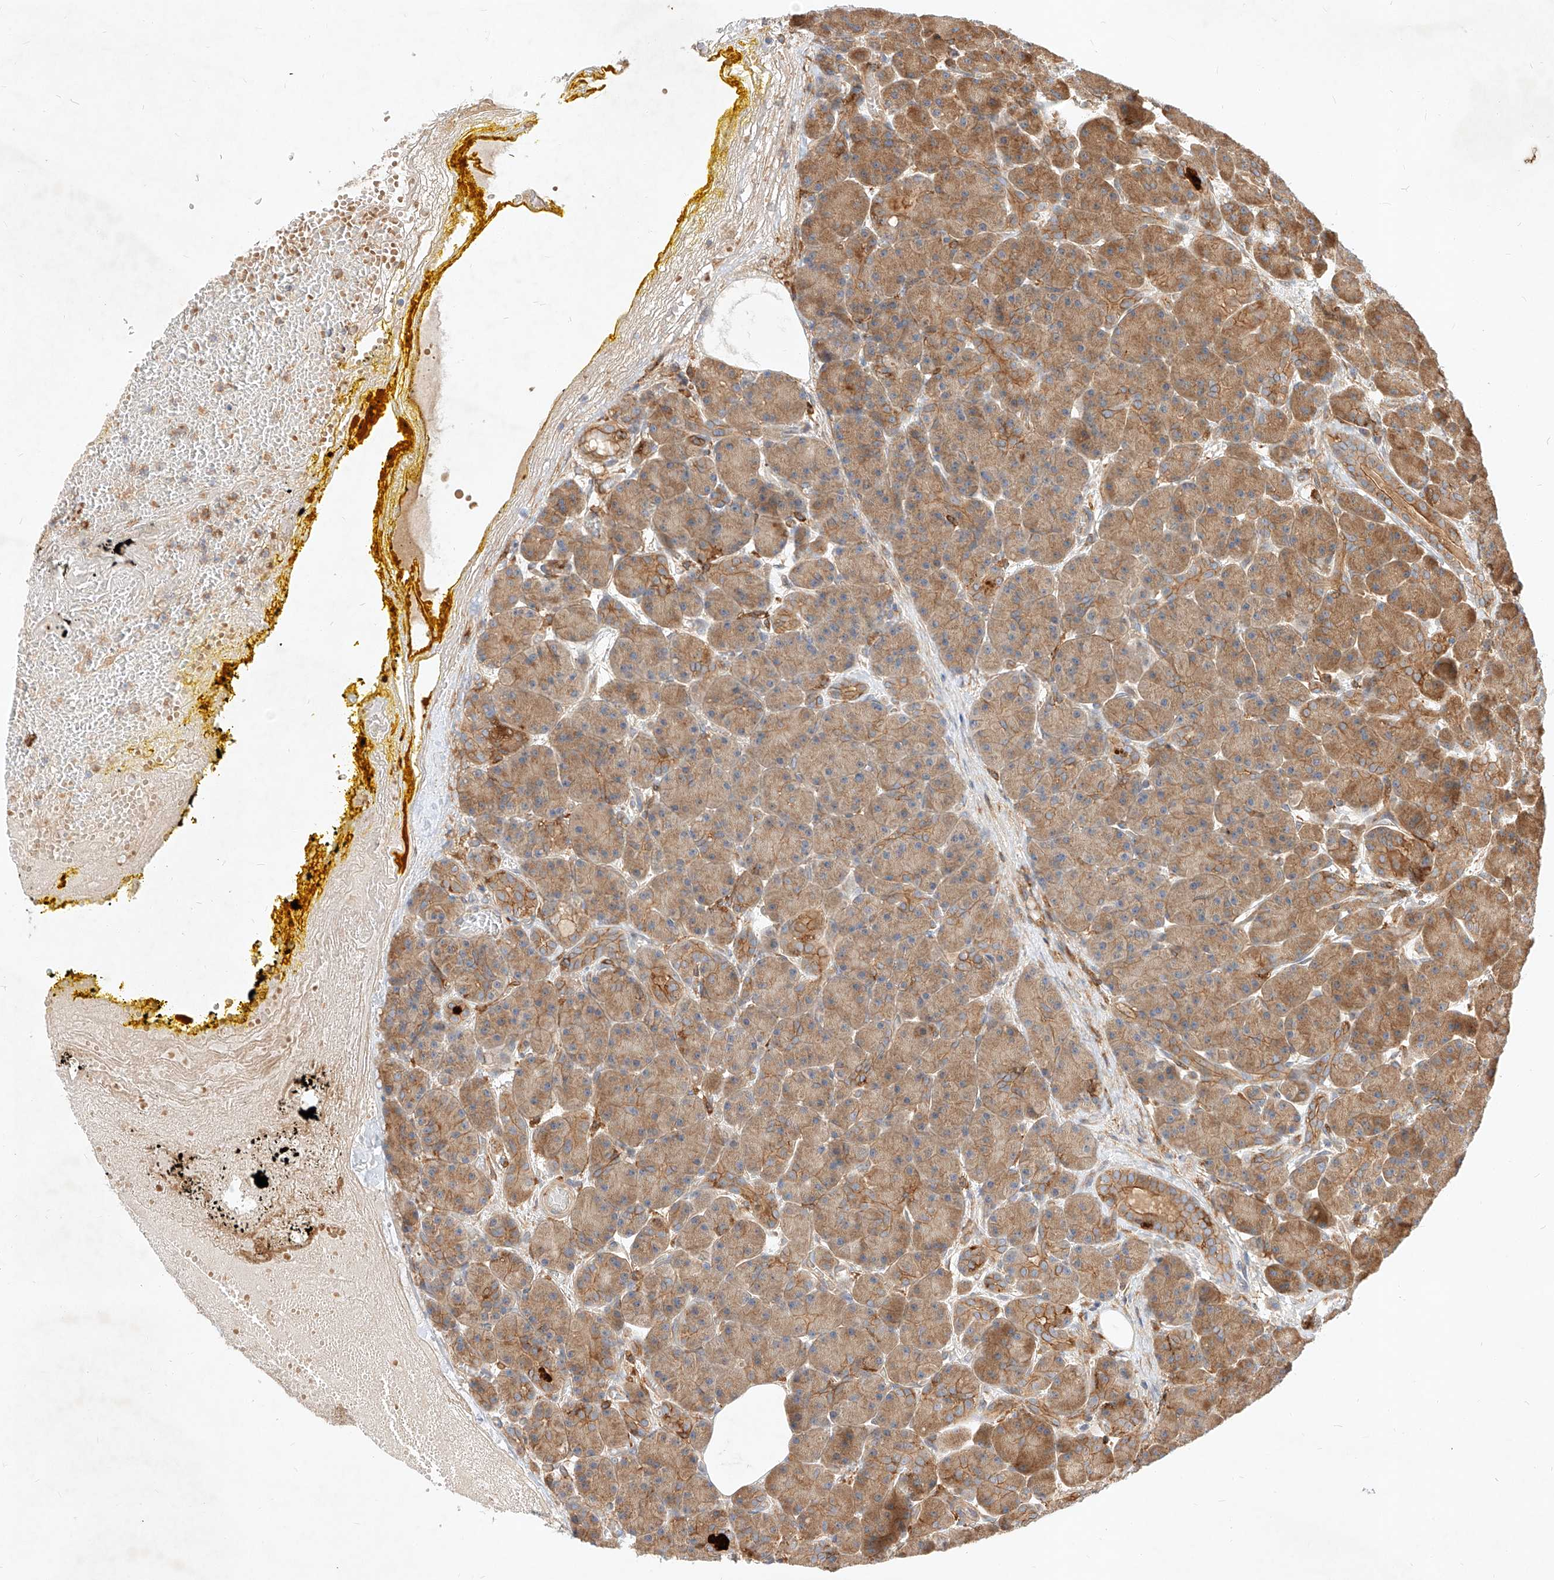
{"staining": {"intensity": "moderate", "quantity": ">75%", "location": "cytoplasmic/membranous"}, "tissue": "pancreas", "cell_type": "Exocrine glandular cells", "image_type": "normal", "snomed": [{"axis": "morphology", "description": "Normal tissue, NOS"}, {"axis": "topography", "description": "Pancreas"}], "caption": "Brown immunohistochemical staining in unremarkable human pancreas reveals moderate cytoplasmic/membranous staining in approximately >75% of exocrine glandular cells.", "gene": "NFAM1", "patient": {"sex": "male", "age": 63}}